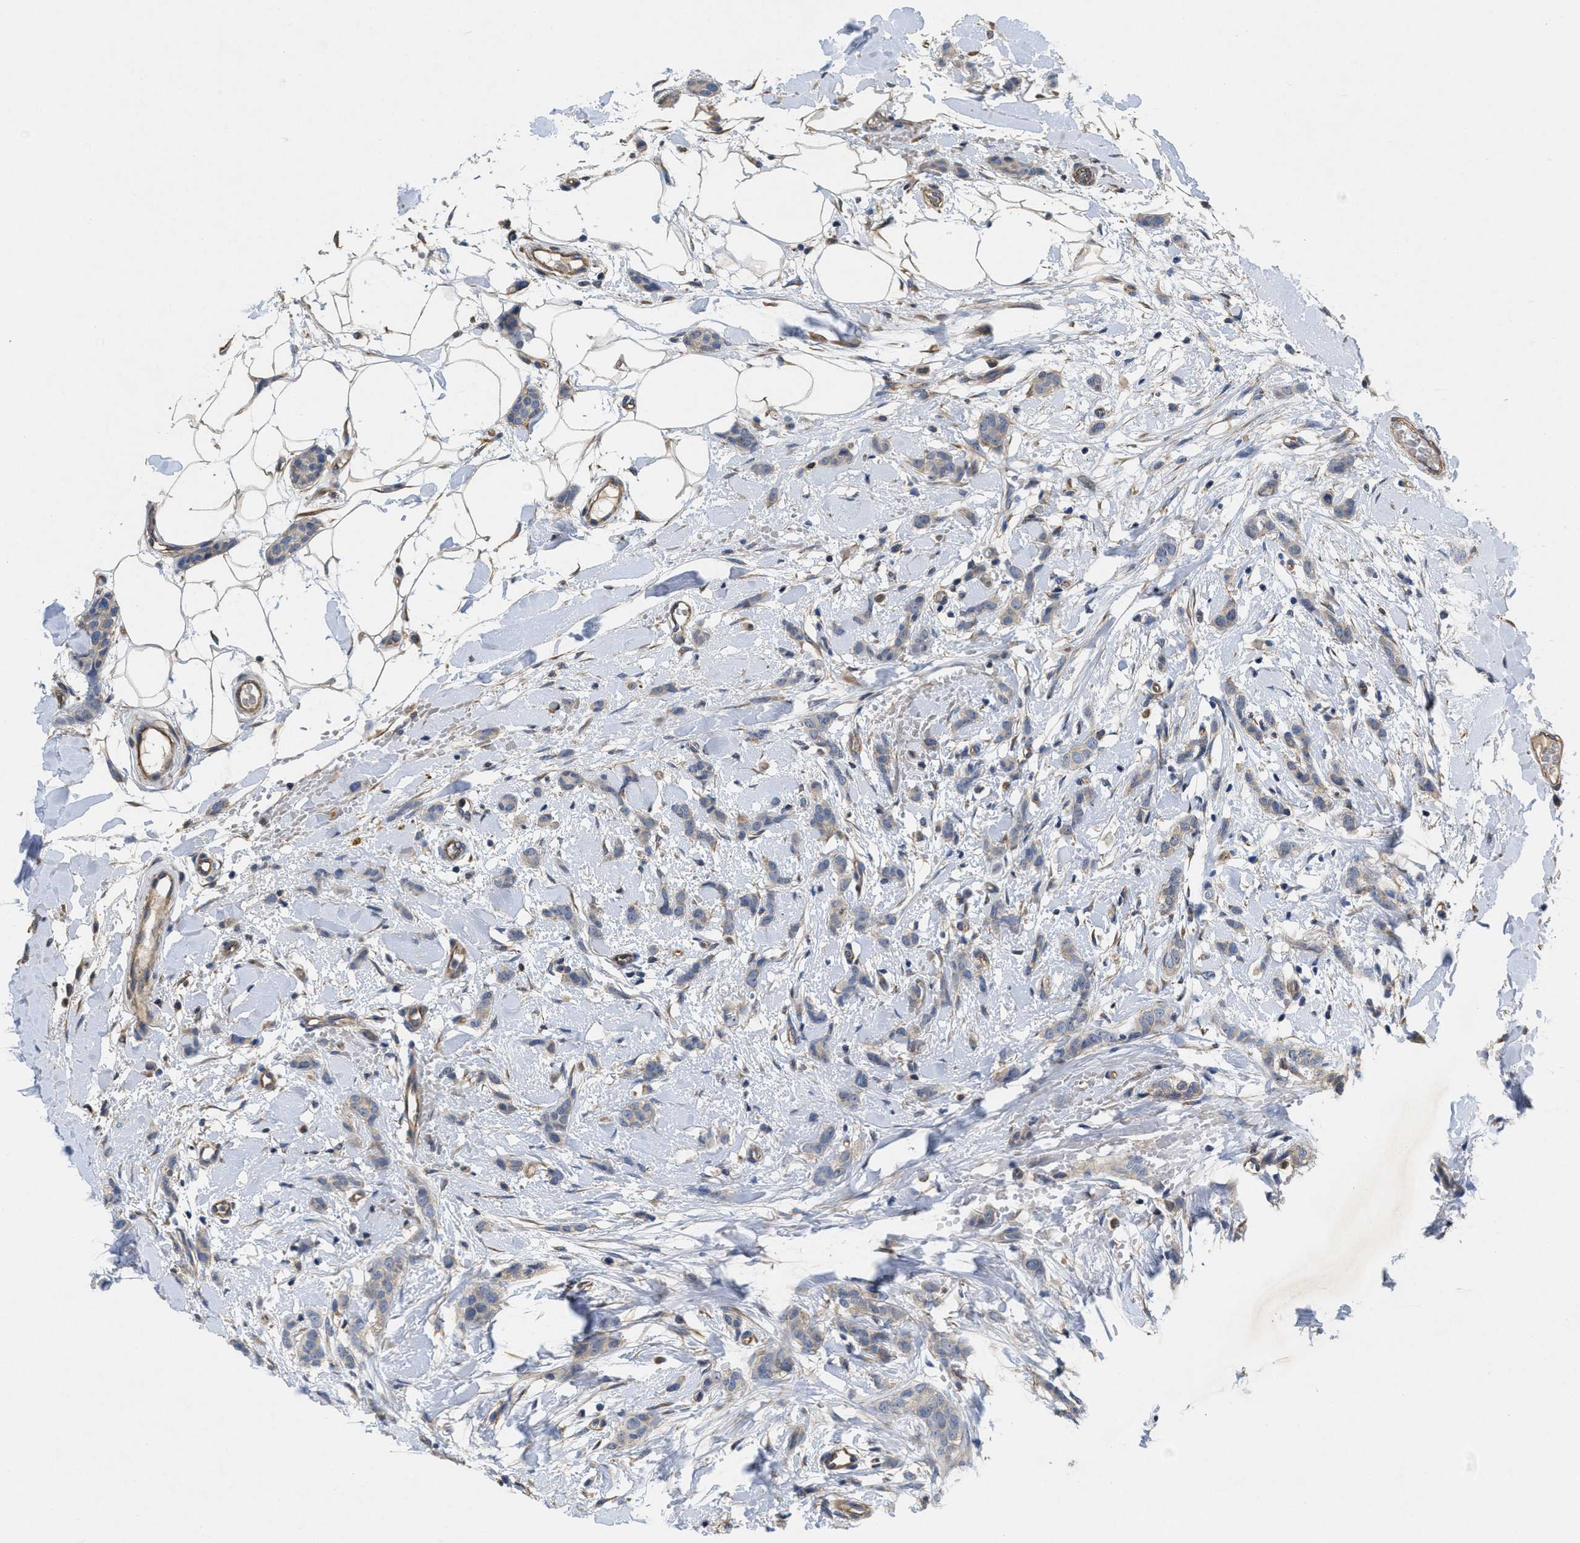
{"staining": {"intensity": "weak", "quantity": "<25%", "location": "cytoplasmic/membranous"}, "tissue": "breast cancer", "cell_type": "Tumor cells", "image_type": "cancer", "snomed": [{"axis": "morphology", "description": "Lobular carcinoma"}, {"axis": "topography", "description": "Skin"}, {"axis": "topography", "description": "Breast"}], "caption": "This histopathology image is of breast cancer (lobular carcinoma) stained with immunohistochemistry (IHC) to label a protein in brown with the nuclei are counter-stained blue. There is no expression in tumor cells.", "gene": "ARHGEF26", "patient": {"sex": "female", "age": 46}}